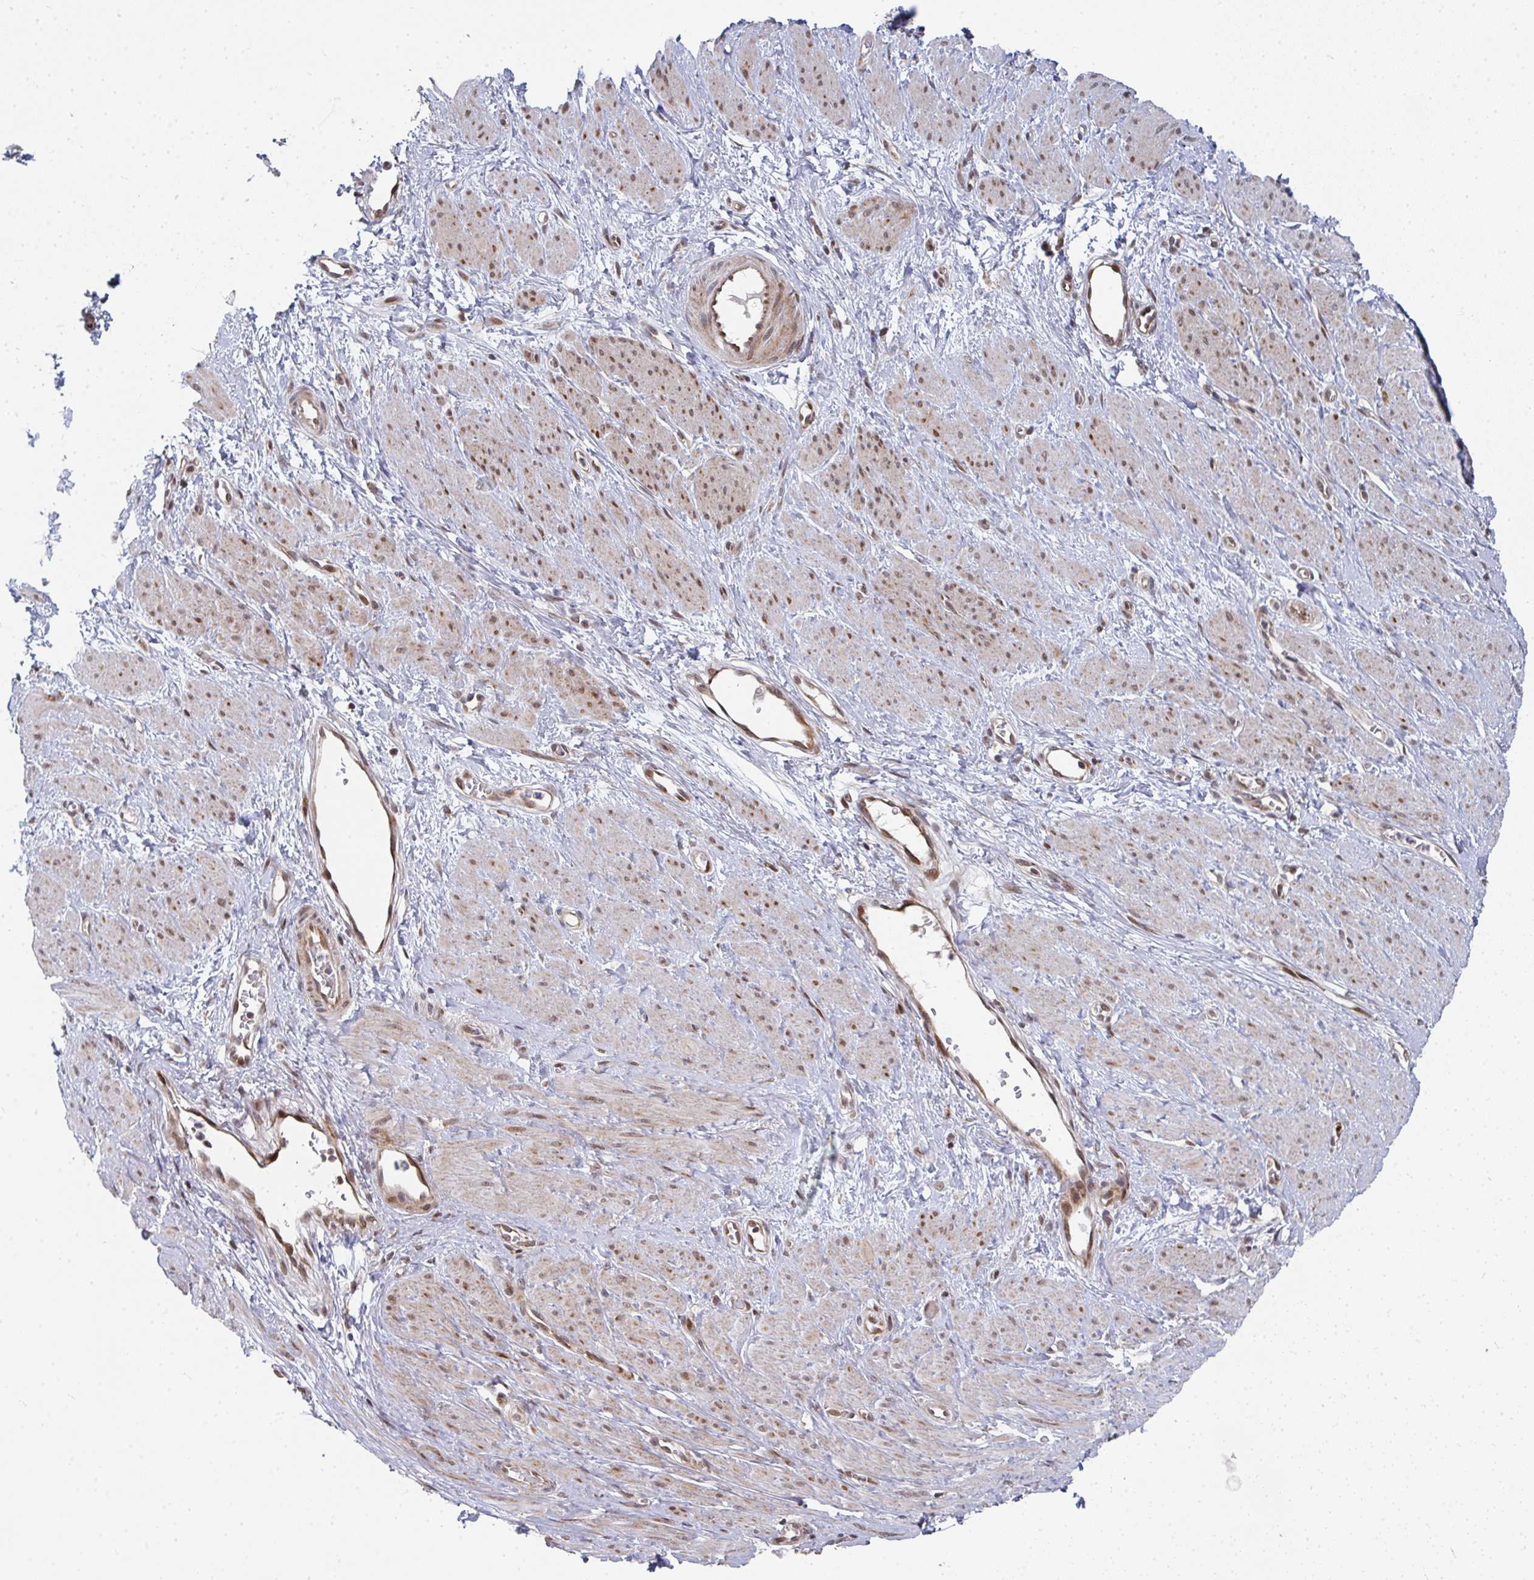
{"staining": {"intensity": "moderate", "quantity": ">75%", "location": "cytoplasmic/membranous,nuclear"}, "tissue": "smooth muscle", "cell_type": "Smooth muscle cells", "image_type": "normal", "snomed": [{"axis": "morphology", "description": "Normal tissue, NOS"}, {"axis": "topography", "description": "Smooth muscle"}, {"axis": "topography", "description": "Uterus"}], "caption": "Protein expression analysis of normal human smooth muscle reveals moderate cytoplasmic/membranous,nuclear expression in about >75% of smooth muscle cells. Using DAB (3,3'-diaminobenzidine) (brown) and hematoxylin (blue) stains, captured at high magnification using brightfield microscopy.", "gene": "RBBP5", "patient": {"sex": "female", "age": 39}}